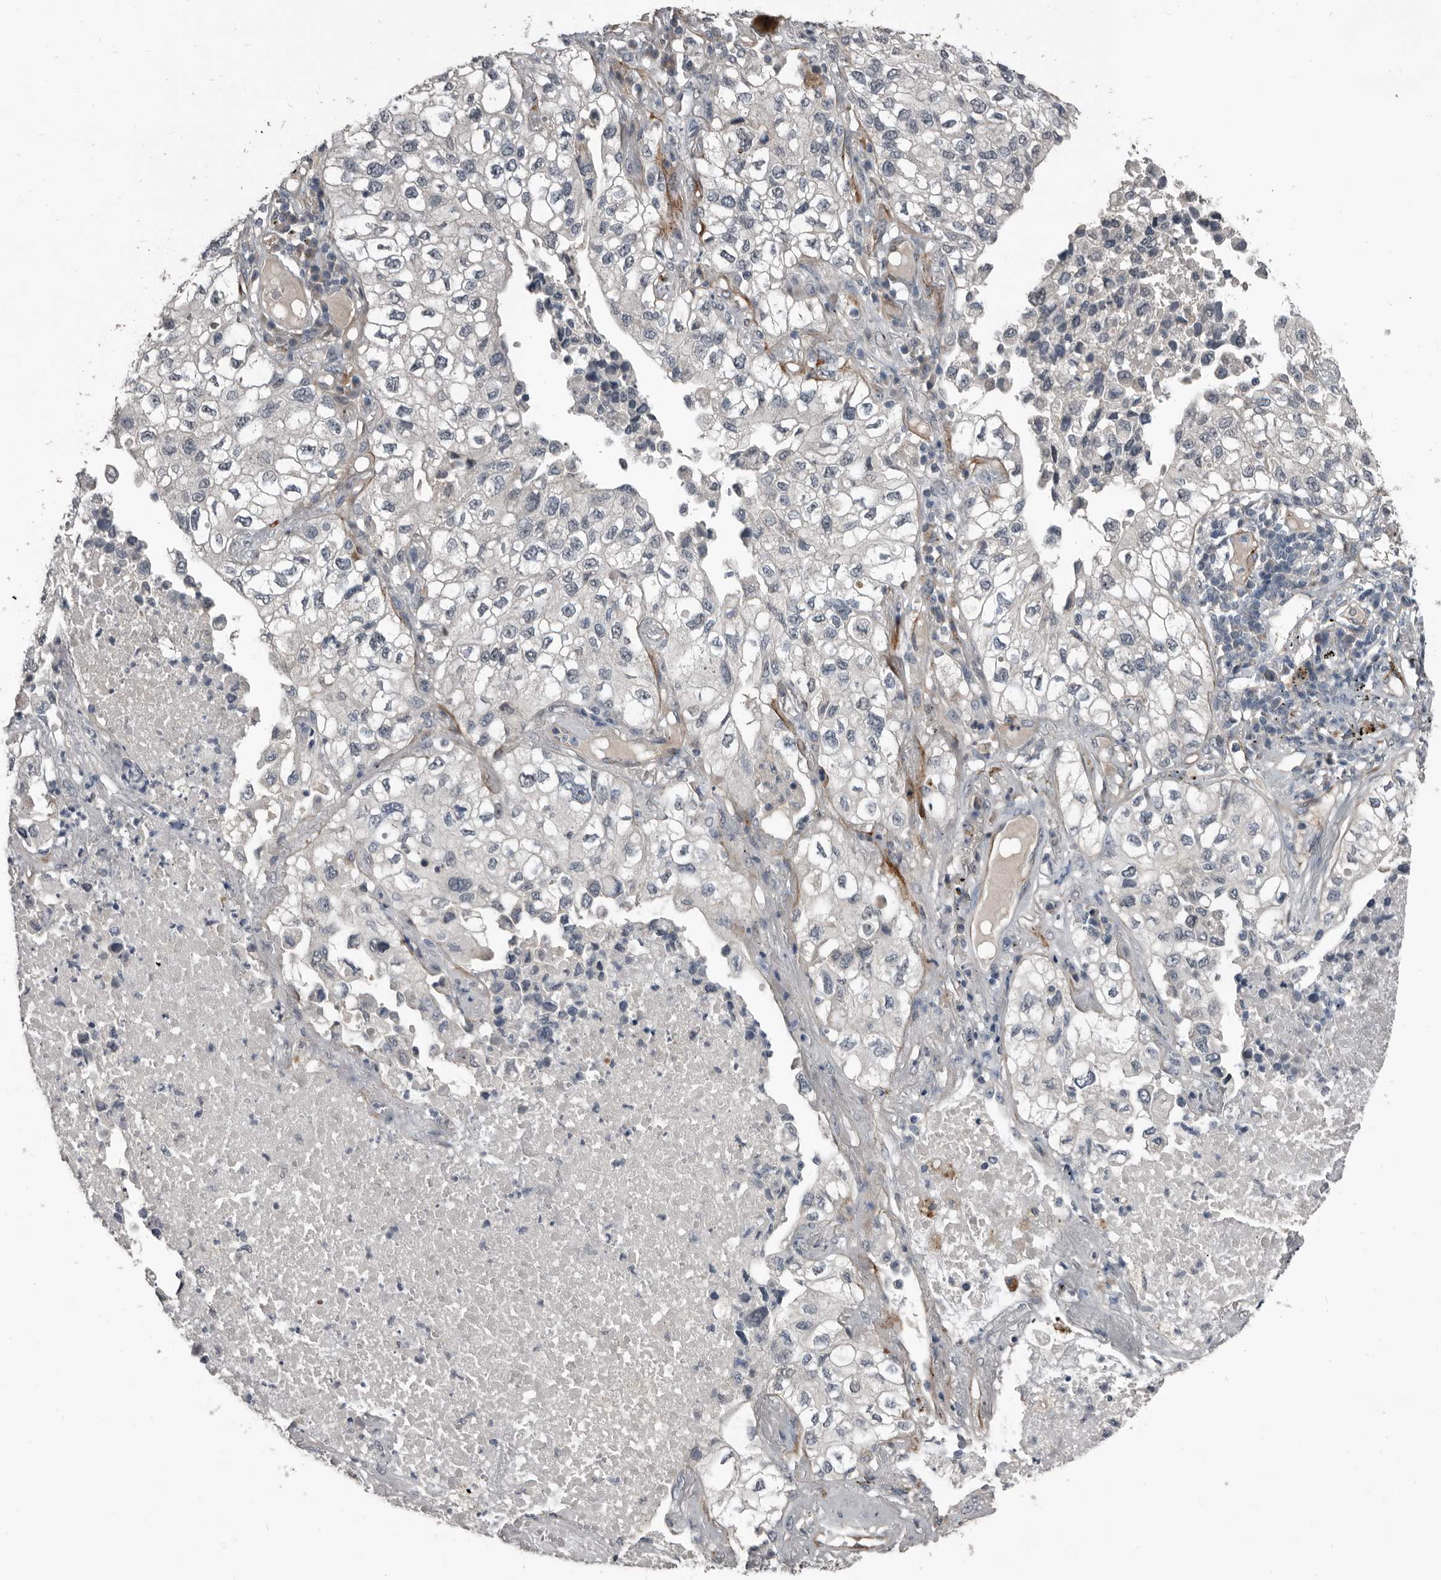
{"staining": {"intensity": "negative", "quantity": "none", "location": "none"}, "tissue": "lung cancer", "cell_type": "Tumor cells", "image_type": "cancer", "snomed": [{"axis": "morphology", "description": "Adenocarcinoma, NOS"}, {"axis": "topography", "description": "Lung"}], "caption": "Lung cancer was stained to show a protein in brown. There is no significant staining in tumor cells.", "gene": "C1orf216", "patient": {"sex": "male", "age": 63}}